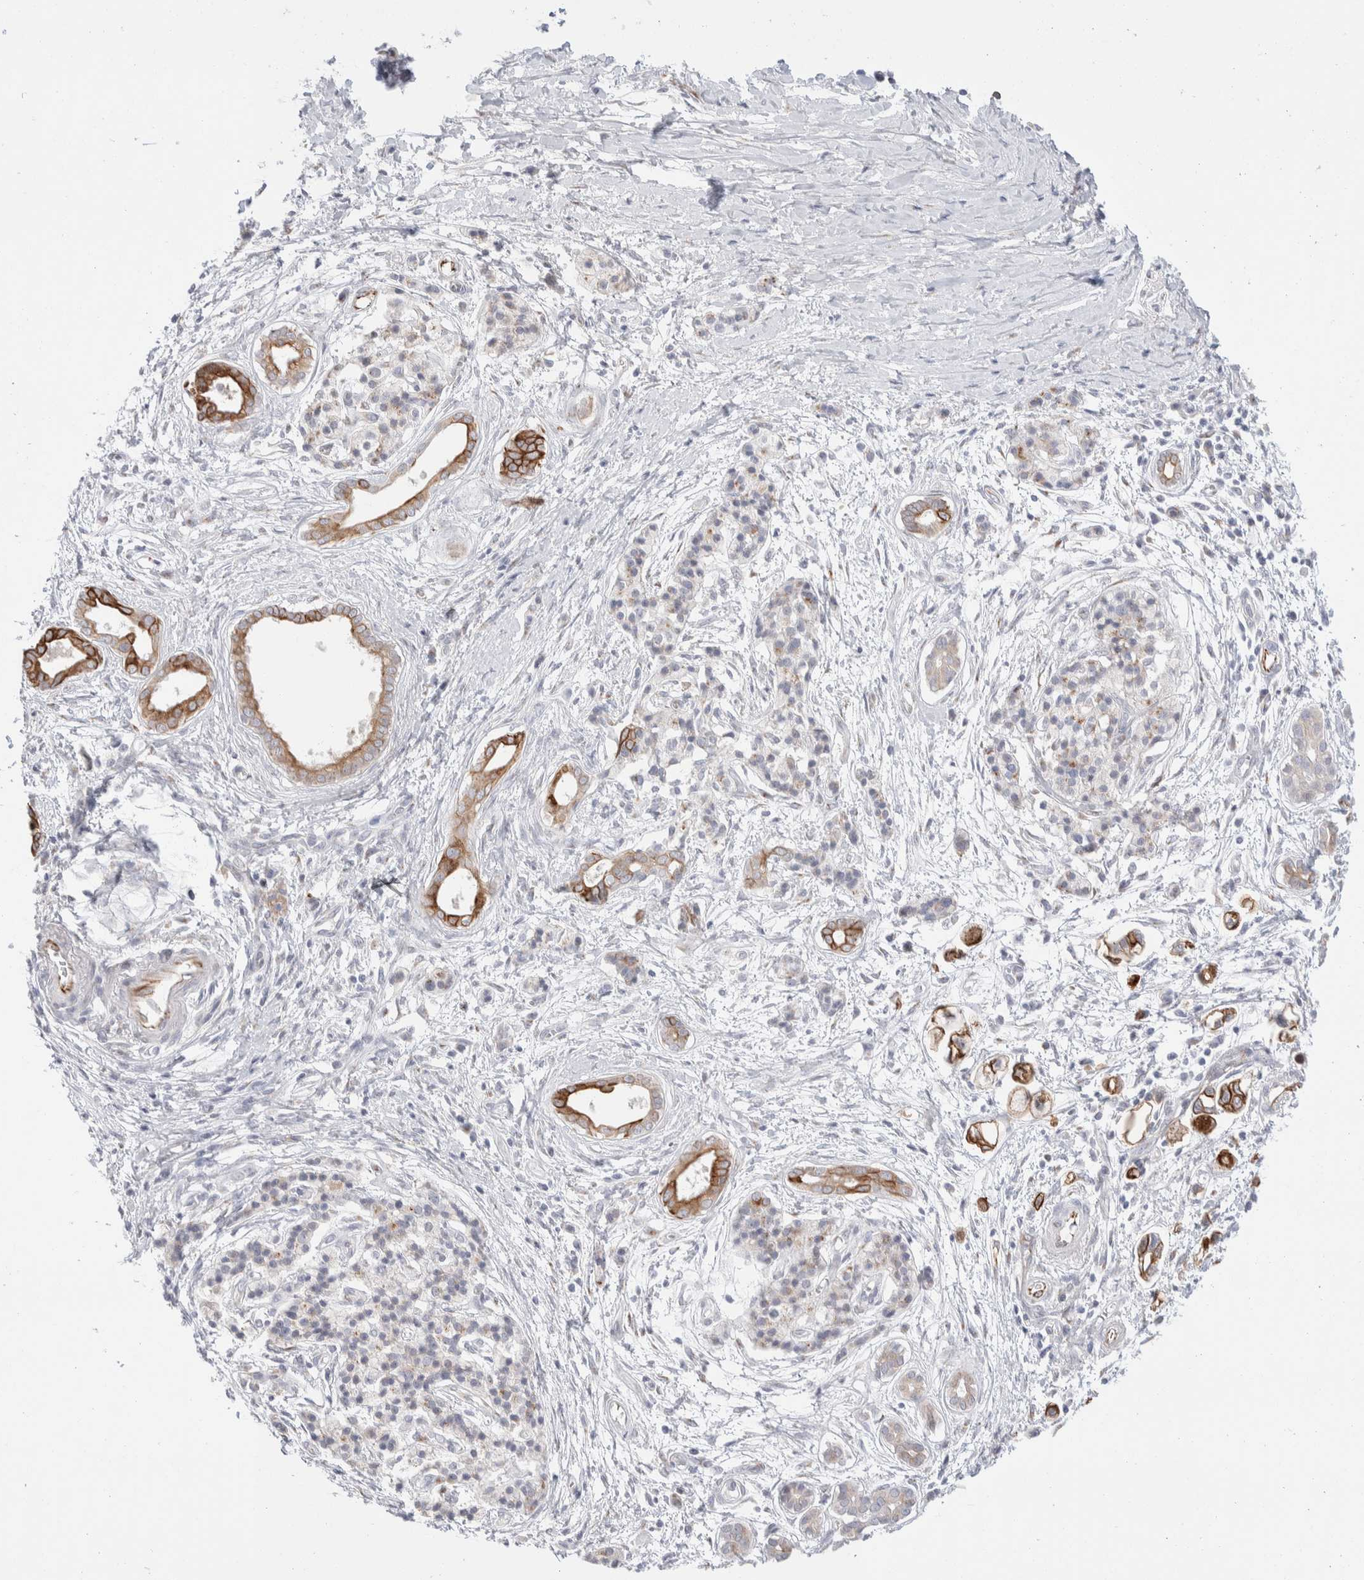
{"staining": {"intensity": "strong", "quantity": ">75%", "location": "cytoplasmic/membranous"}, "tissue": "pancreatic cancer", "cell_type": "Tumor cells", "image_type": "cancer", "snomed": [{"axis": "morphology", "description": "Adenocarcinoma, NOS"}, {"axis": "topography", "description": "Pancreas"}], "caption": "Strong cytoplasmic/membranous staining is seen in approximately >75% of tumor cells in adenocarcinoma (pancreatic).", "gene": "C1orf112", "patient": {"sex": "male", "age": 59}}